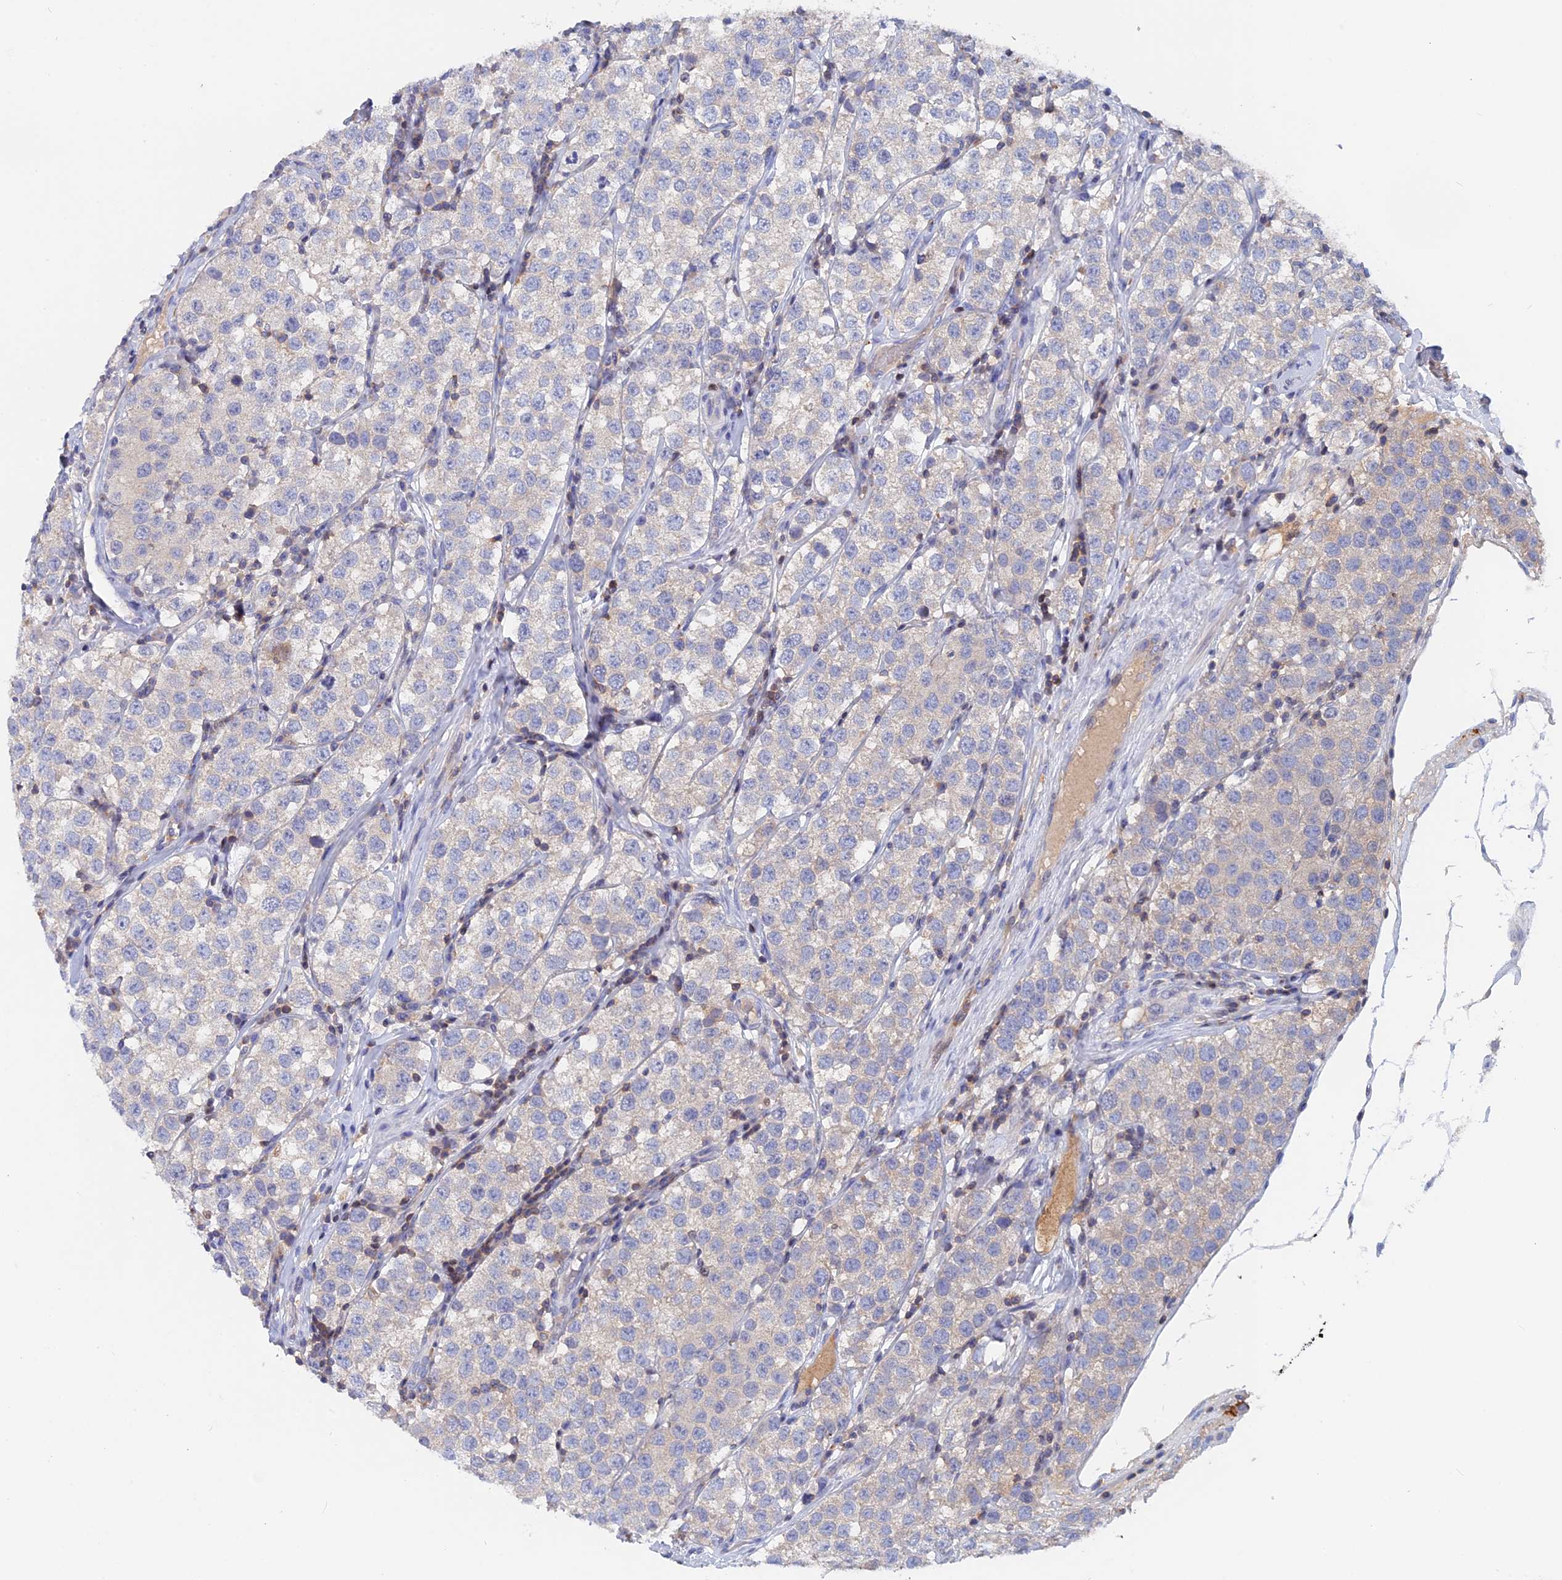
{"staining": {"intensity": "negative", "quantity": "none", "location": "none"}, "tissue": "testis cancer", "cell_type": "Tumor cells", "image_type": "cancer", "snomed": [{"axis": "morphology", "description": "Seminoma, NOS"}, {"axis": "topography", "description": "Testis"}], "caption": "A high-resolution image shows immunohistochemistry staining of testis cancer (seminoma), which shows no significant positivity in tumor cells. Brightfield microscopy of immunohistochemistry (IHC) stained with DAB (3,3'-diaminobenzidine) (brown) and hematoxylin (blue), captured at high magnification.", "gene": "ACP7", "patient": {"sex": "male", "age": 34}}